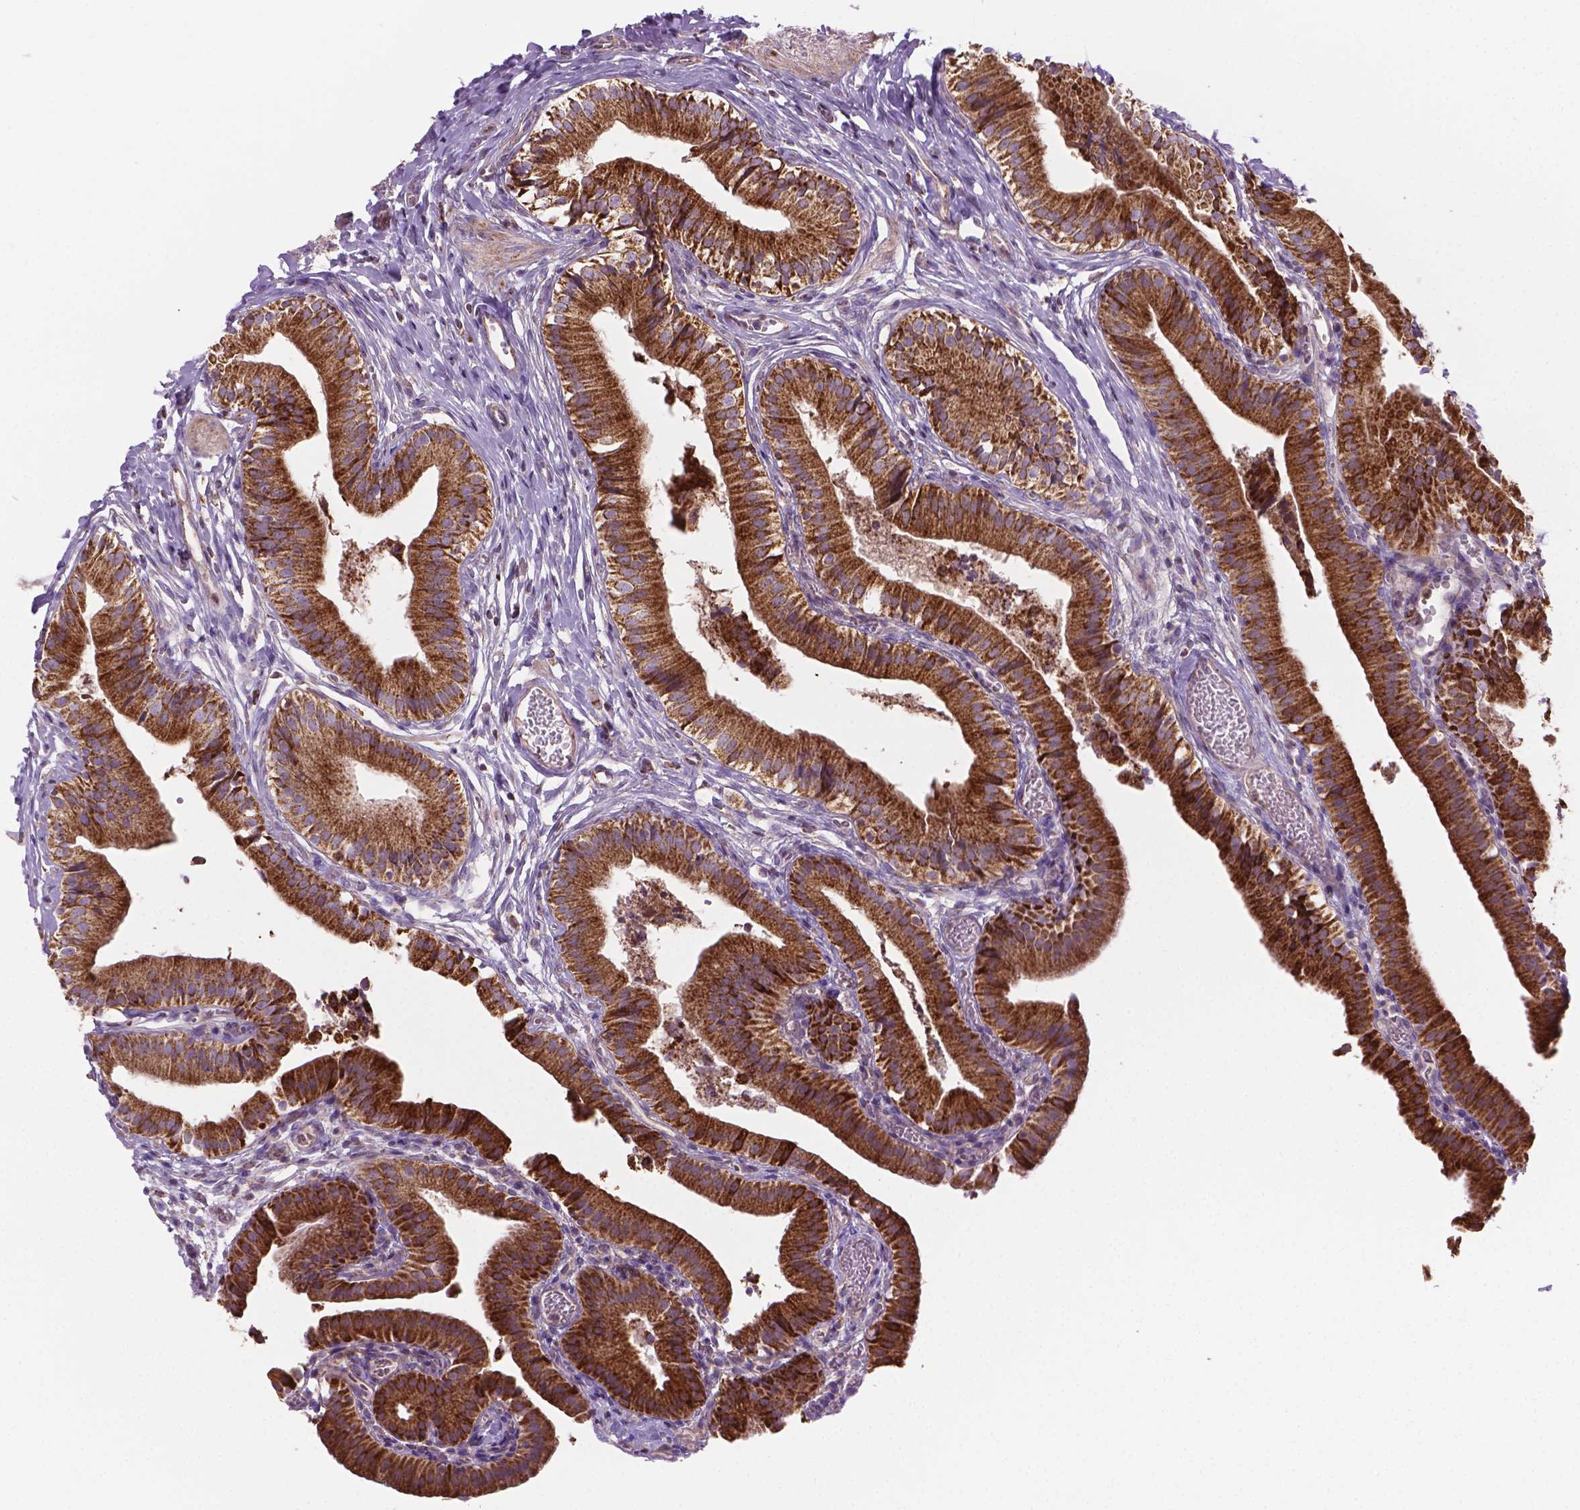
{"staining": {"intensity": "strong", "quantity": ">75%", "location": "cytoplasmic/membranous"}, "tissue": "gallbladder", "cell_type": "Glandular cells", "image_type": "normal", "snomed": [{"axis": "morphology", "description": "Normal tissue, NOS"}, {"axis": "topography", "description": "Gallbladder"}], "caption": "Strong cytoplasmic/membranous protein positivity is present in about >75% of glandular cells in gallbladder. The protein is stained brown, and the nuclei are stained in blue (DAB IHC with brightfield microscopy, high magnification).", "gene": "PIBF1", "patient": {"sex": "female", "age": 47}}